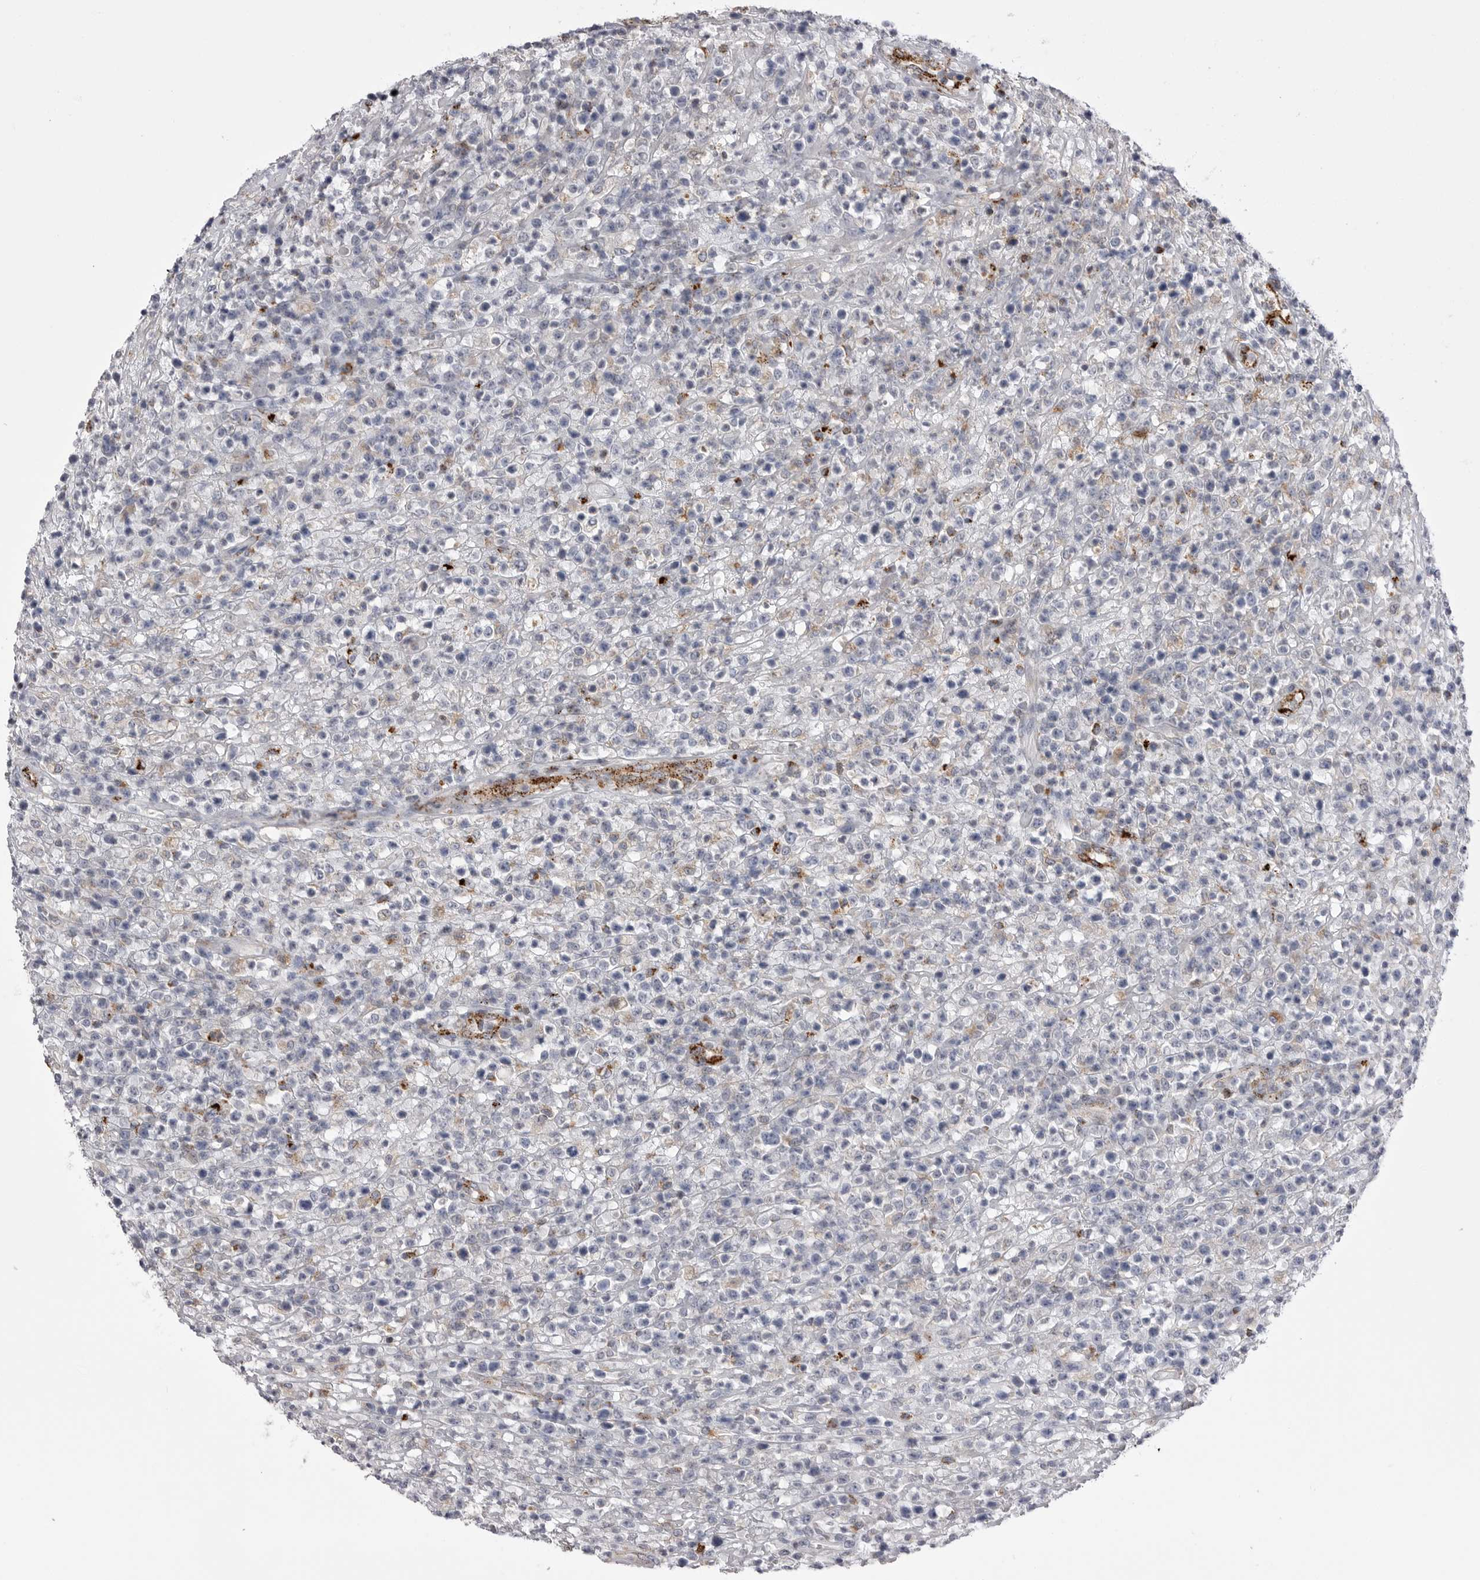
{"staining": {"intensity": "negative", "quantity": "none", "location": "none"}, "tissue": "lymphoma", "cell_type": "Tumor cells", "image_type": "cancer", "snomed": [{"axis": "morphology", "description": "Malignant lymphoma, non-Hodgkin's type, High grade"}, {"axis": "topography", "description": "Colon"}], "caption": "Protein analysis of high-grade malignant lymphoma, non-Hodgkin's type reveals no significant expression in tumor cells. (Immunohistochemistry (ihc), brightfield microscopy, high magnification).", "gene": "PSPN", "patient": {"sex": "female", "age": 53}}